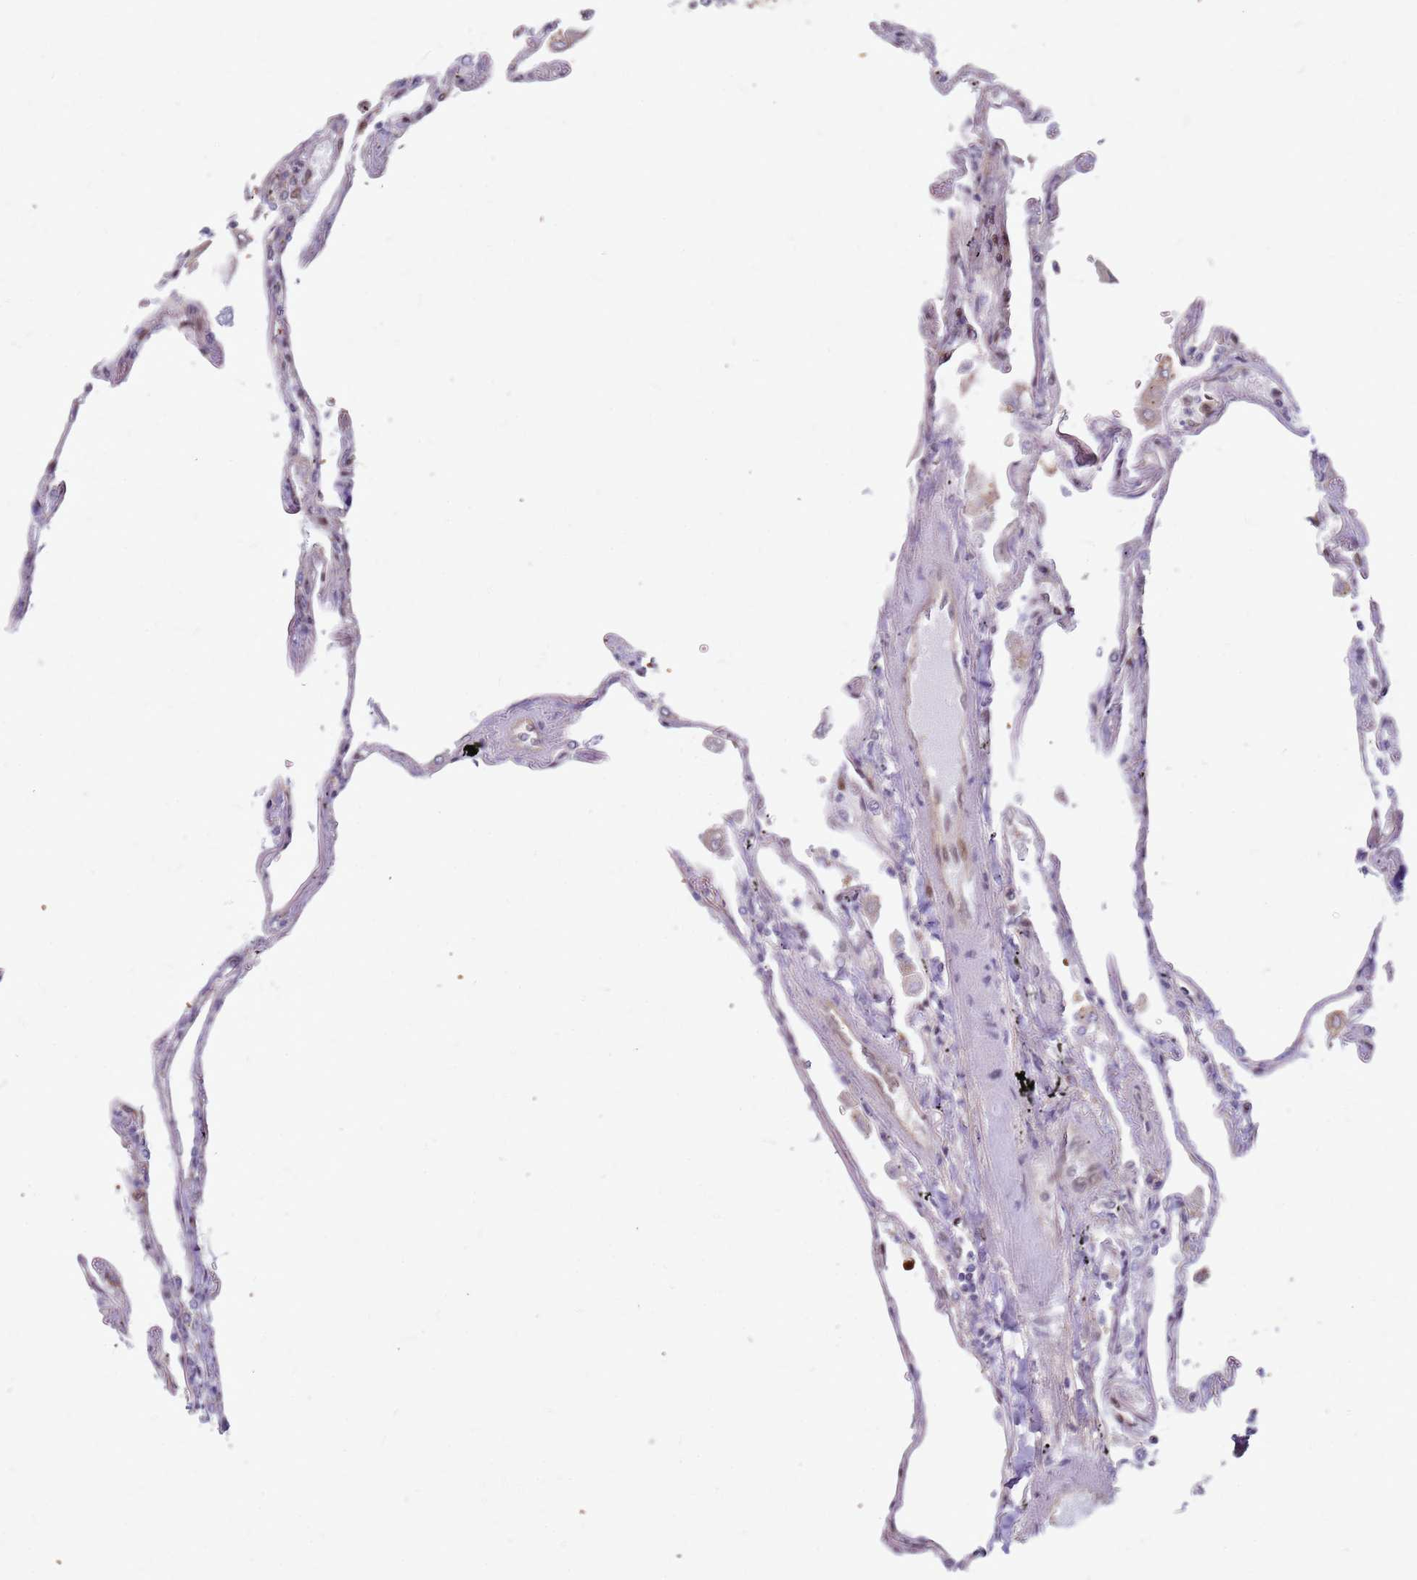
{"staining": {"intensity": "moderate", "quantity": "25%-75%", "location": "cytoplasmic/membranous"}, "tissue": "lung", "cell_type": "Alveolar cells", "image_type": "normal", "snomed": [{"axis": "morphology", "description": "Normal tissue, NOS"}, {"axis": "topography", "description": "Lung"}], "caption": "Protein expression analysis of unremarkable lung displays moderate cytoplasmic/membranous positivity in about 25%-75% of alveolar cells. The protein is shown in brown color, while the nuclei are stained blue.", "gene": "HDX", "patient": {"sex": "female", "age": 67}}